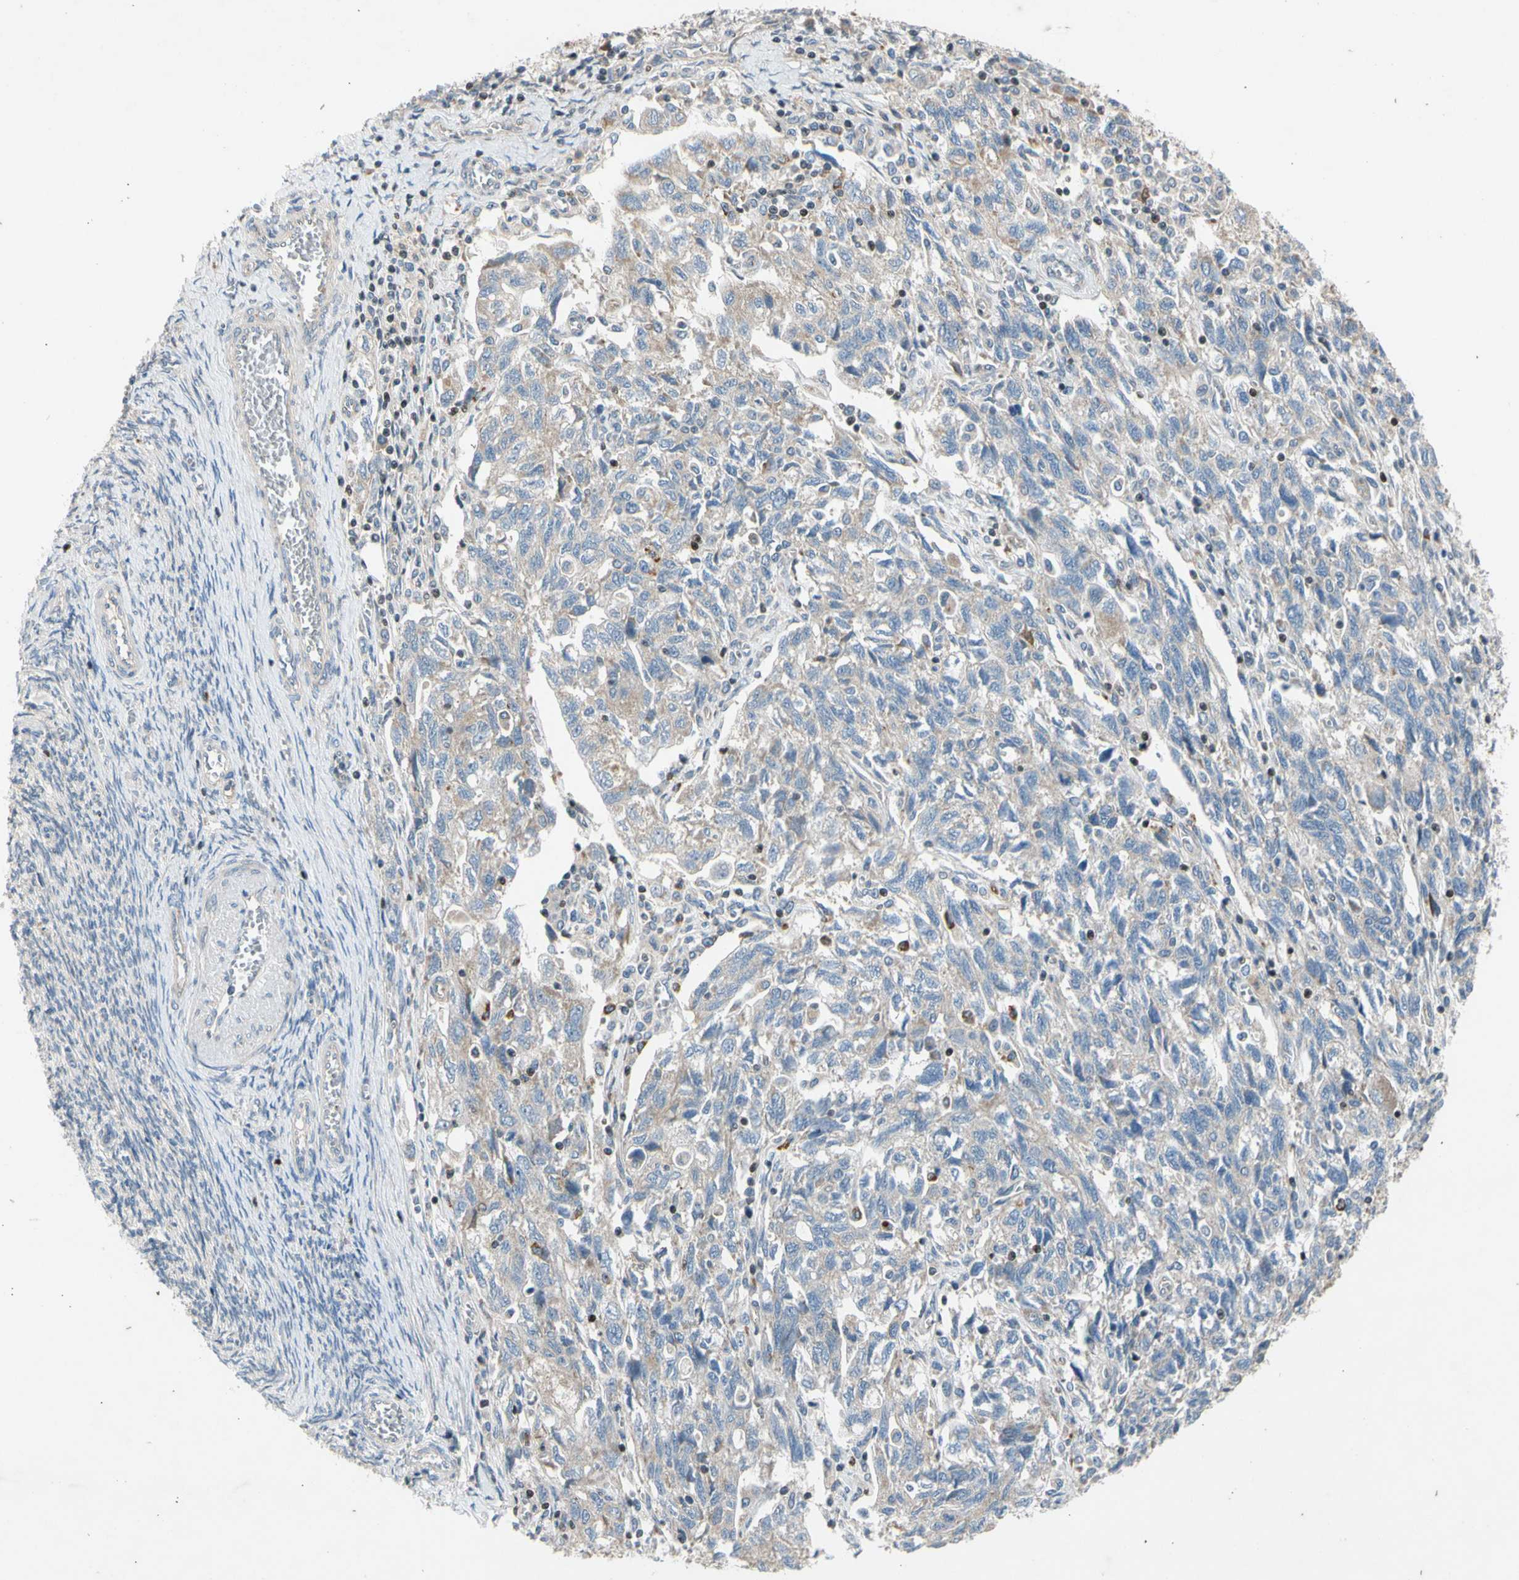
{"staining": {"intensity": "weak", "quantity": ">75%", "location": "cytoplasmic/membranous"}, "tissue": "ovarian cancer", "cell_type": "Tumor cells", "image_type": "cancer", "snomed": [{"axis": "morphology", "description": "Carcinoma, NOS"}, {"axis": "morphology", "description": "Cystadenocarcinoma, serous, NOS"}, {"axis": "topography", "description": "Ovary"}], "caption": "This image demonstrates immunohistochemistry (IHC) staining of ovarian cancer (carcinoma), with low weak cytoplasmic/membranous expression in approximately >75% of tumor cells.", "gene": "TBX21", "patient": {"sex": "female", "age": 69}}